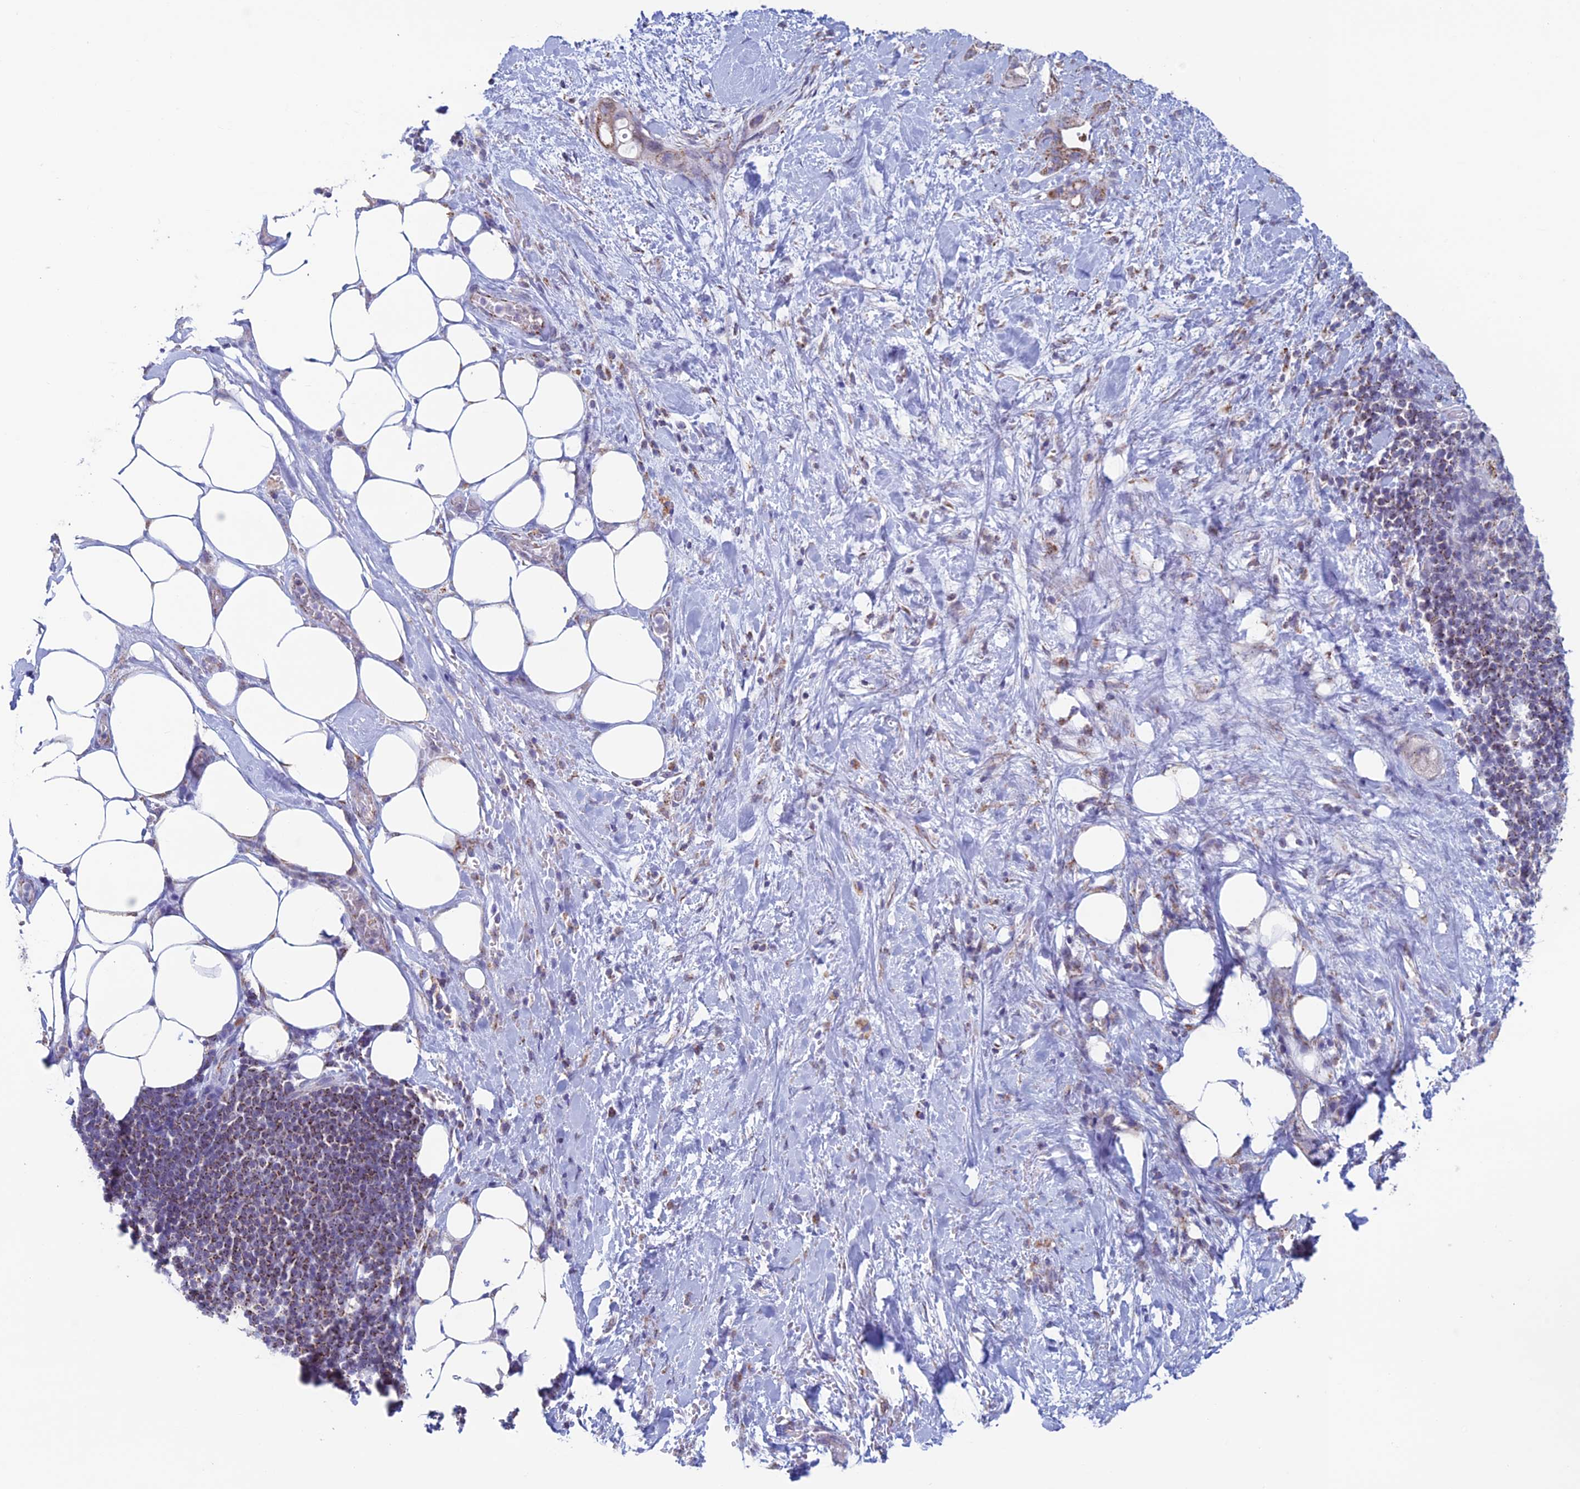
{"staining": {"intensity": "moderate", "quantity": "25%-75%", "location": "cytoplasmic/membranous"}, "tissue": "pancreatic cancer", "cell_type": "Tumor cells", "image_type": "cancer", "snomed": [{"axis": "morphology", "description": "Adenocarcinoma, NOS"}, {"axis": "topography", "description": "Pancreas"}], "caption": "DAB immunohistochemical staining of pancreatic cancer shows moderate cytoplasmic/membranous protein expression in about 25%-75% of tumor cells.", "gene": "ZNG1B", "patient": {"sex": "male", "age": 44}}